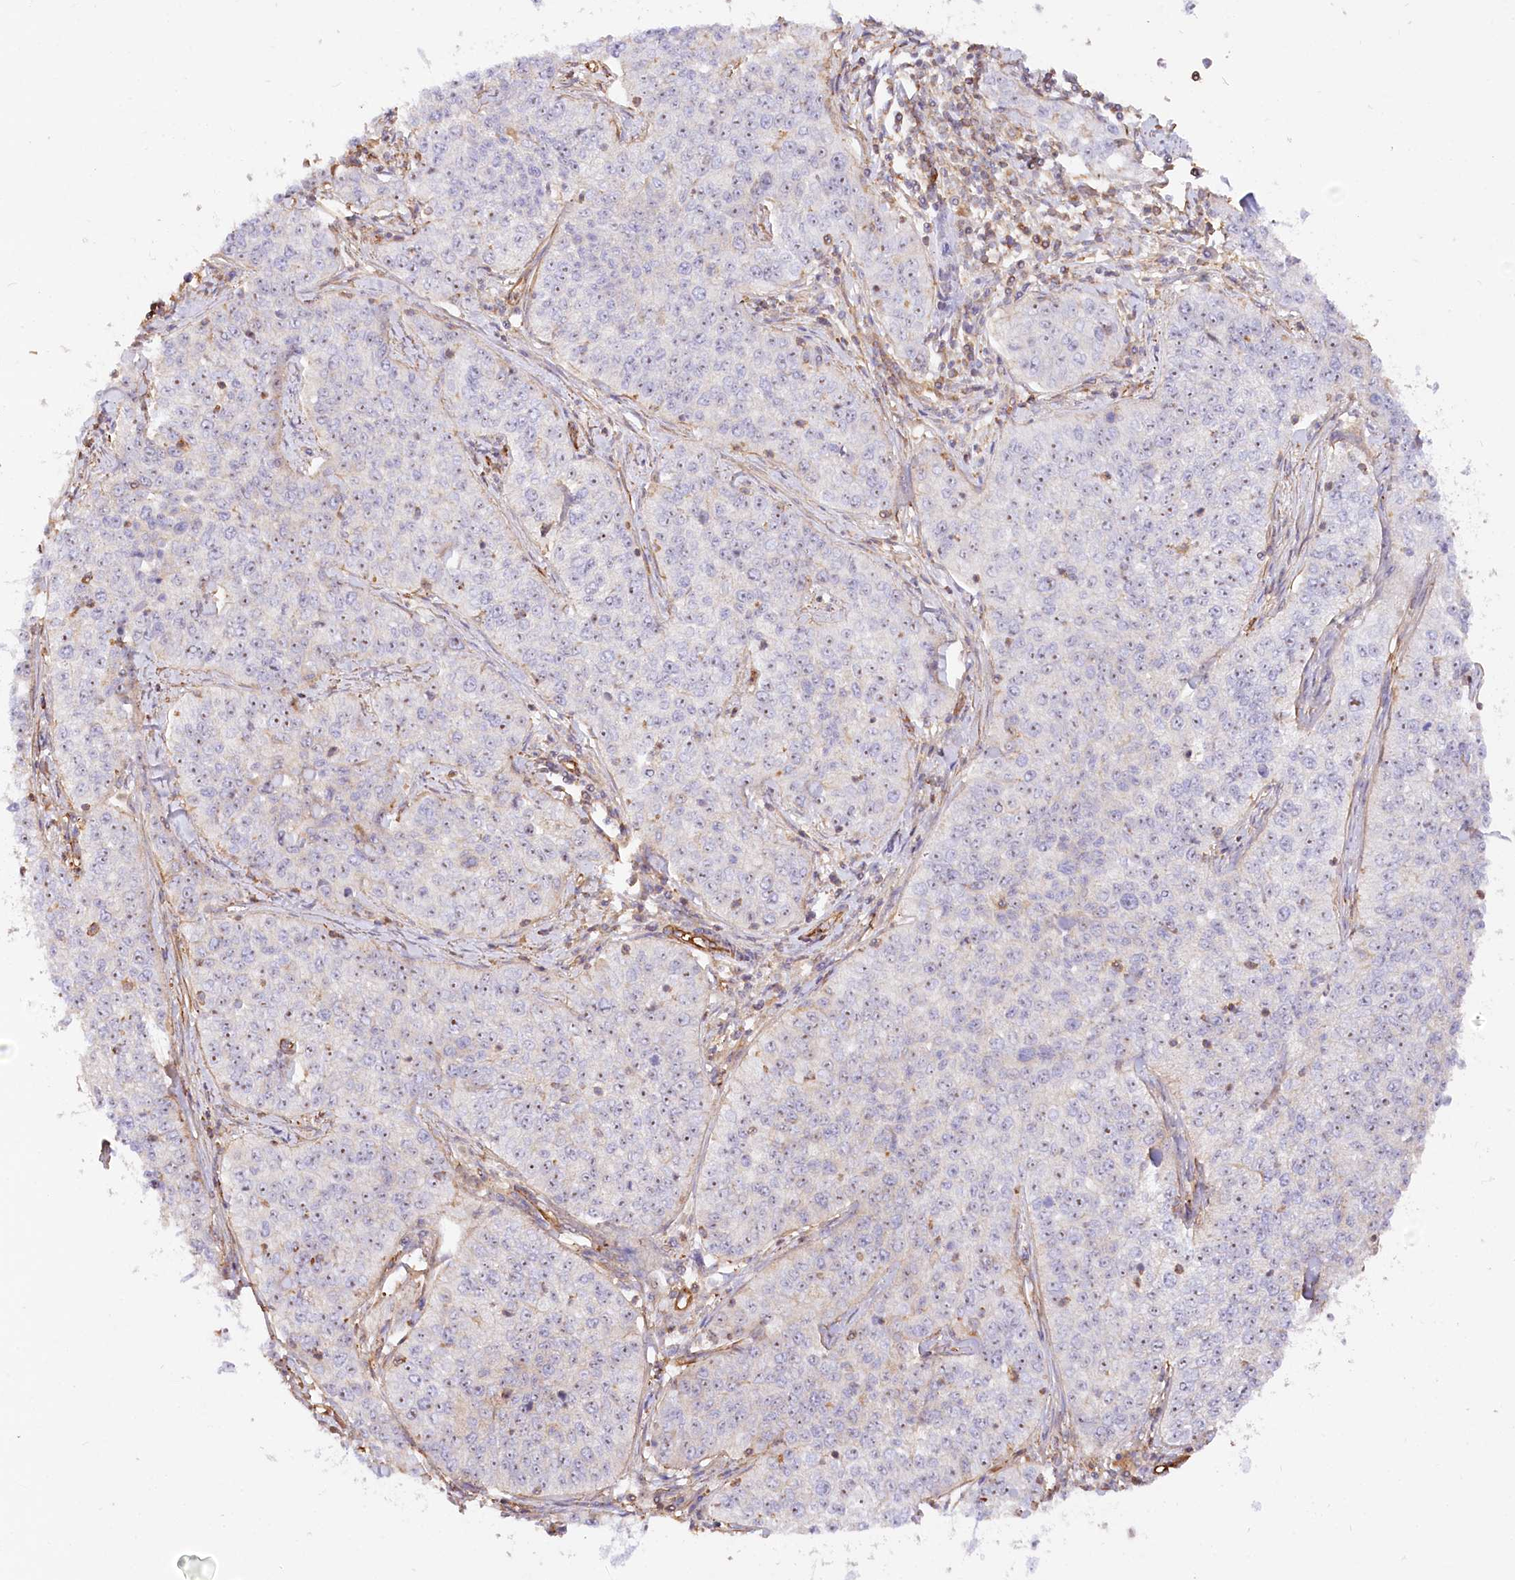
{"staining": {"intensity": "negative", "quantity": "none", "location": "none"}, "tissue": "cervical cancer", "cell_type": "Tumor cells", "image_type": "cancer", "snomed": [{"axis": "morphology", "description": "Squamous cell carcinoma, NOS"}, {"axis": "topography", "description": "Cervix"}], "caption": "Cervical cancer (squamous cell carcinoma) was stained to show a protein in brown. There is no significant expression in tumor cells.", "gene": "WDR36", "patient": {"sex": "female", "age": 35}}